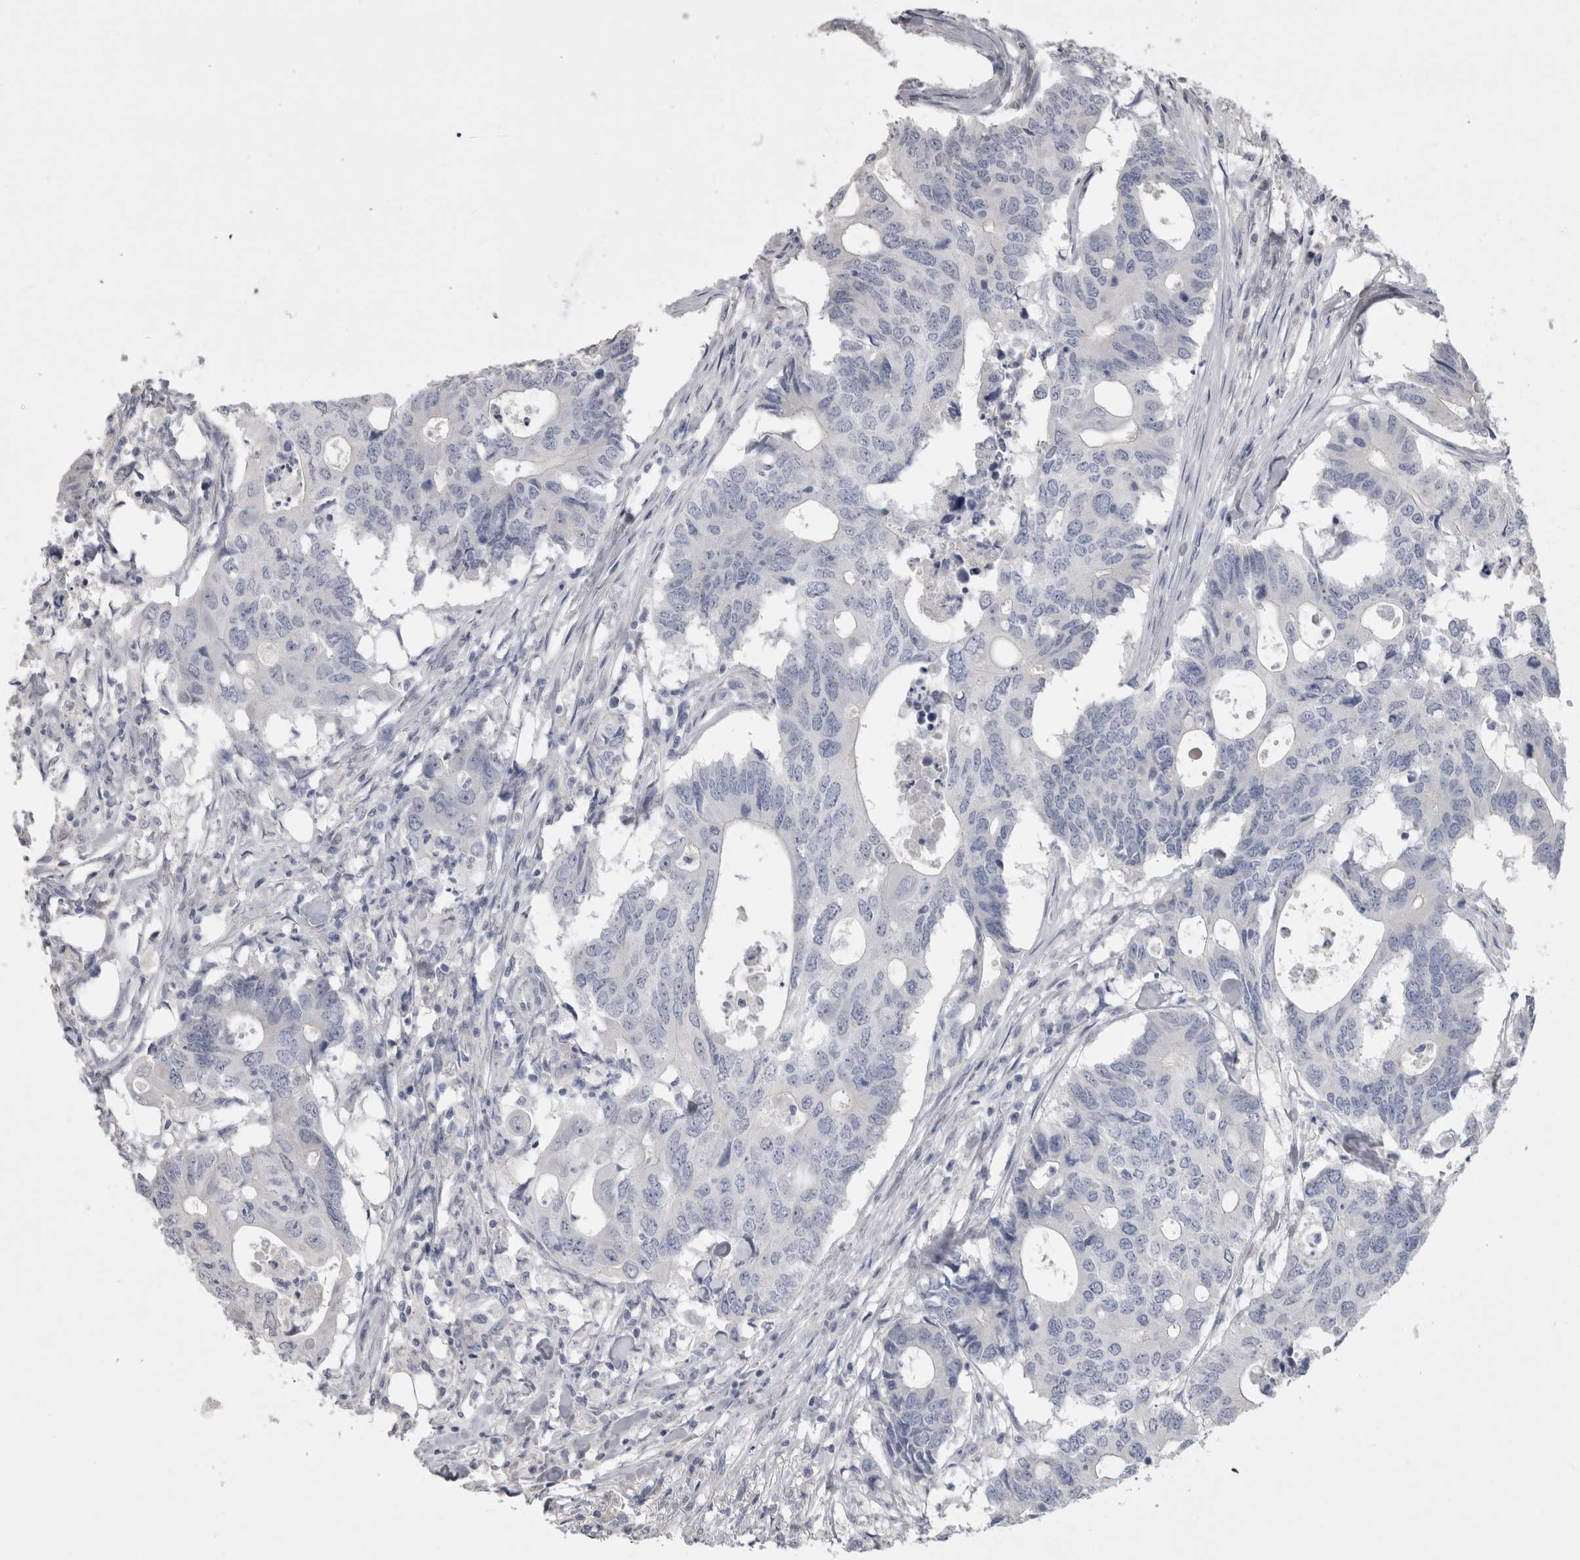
{"staining": {"intensity": "negative", "quantity": "none", "location": "none"}, "tissue": "colorectal cancer", "cell_type": "Tumor cells", "image_type": "cancer", "snomed": [{"axis": "morphology", "description": "Adenocarcinoma, NOS"}, {"axis": "topography", "description": "Colon"}], "caption": "This is a histopathology image of immunohistochemistry (IHC) staining of colorectal cancer, which shows no expression in tumor cells.", "gene": "ADAM2", "patient": {"sex": "male", "age": 71}}